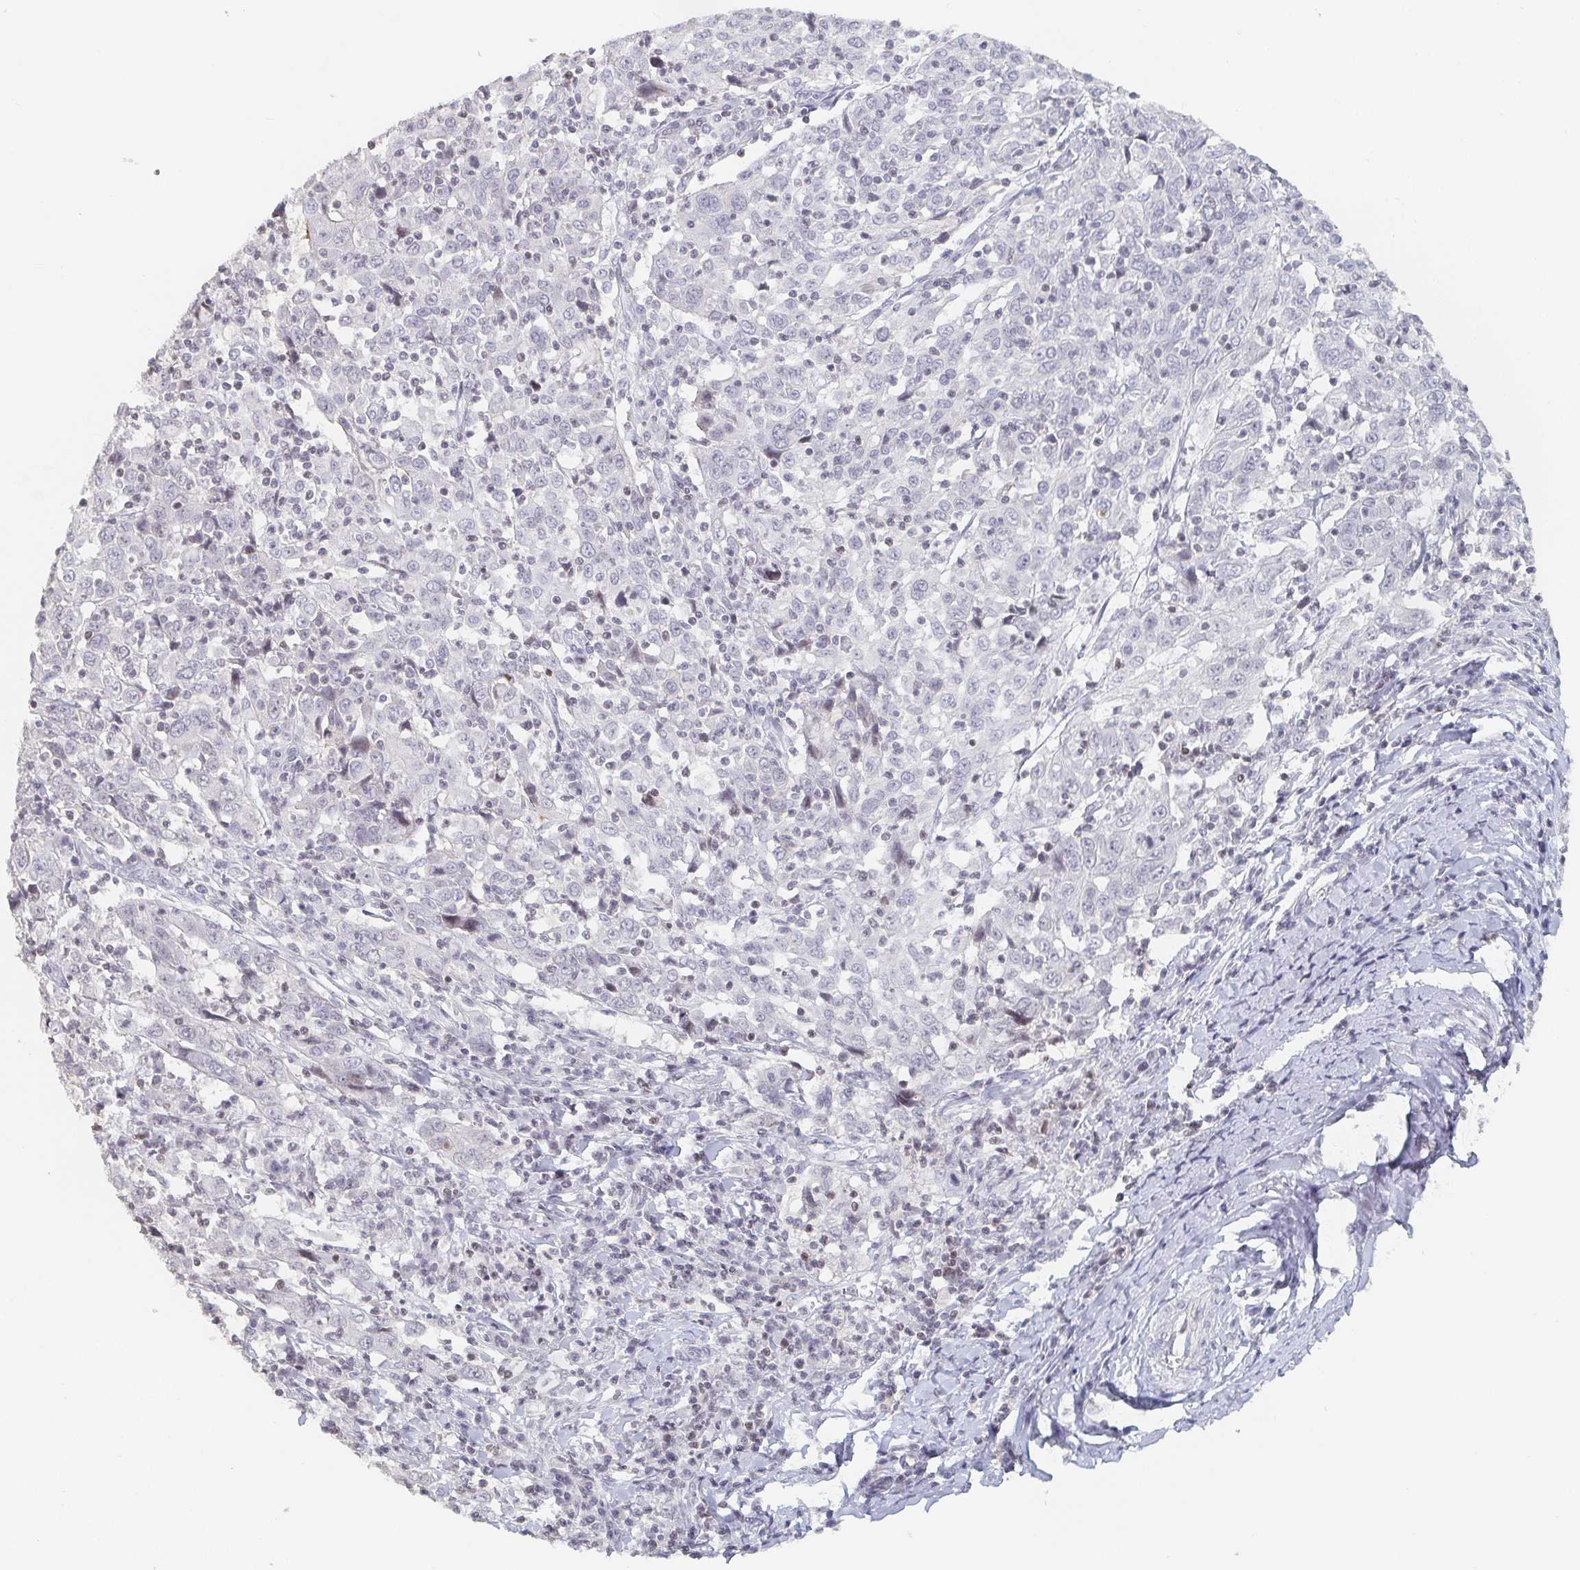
{"staining": {"intensity": "negative", "quantity": "none", "location": "none"}, "tissue": "cervical cancer", "cell_type": "Tumor cells", "image_type": "cancer", "snomed": [{"axis": "morphology", "description": "Squamous cell carcinoma, NOS"}, {"axis": "topography", "description": "Cervix"}], "caption": "Cervical squamous cell carcinoma was stained to show a protein in brown. There is no significant positivity in tumor cells. Brightfield microscopy of immunohistochemistry (IHC) stained with DAB (brown) and hematoxylin (blue), captured at high magnification.", "gene": "NME9", "patient": {"sex": "female", "age": 46}}